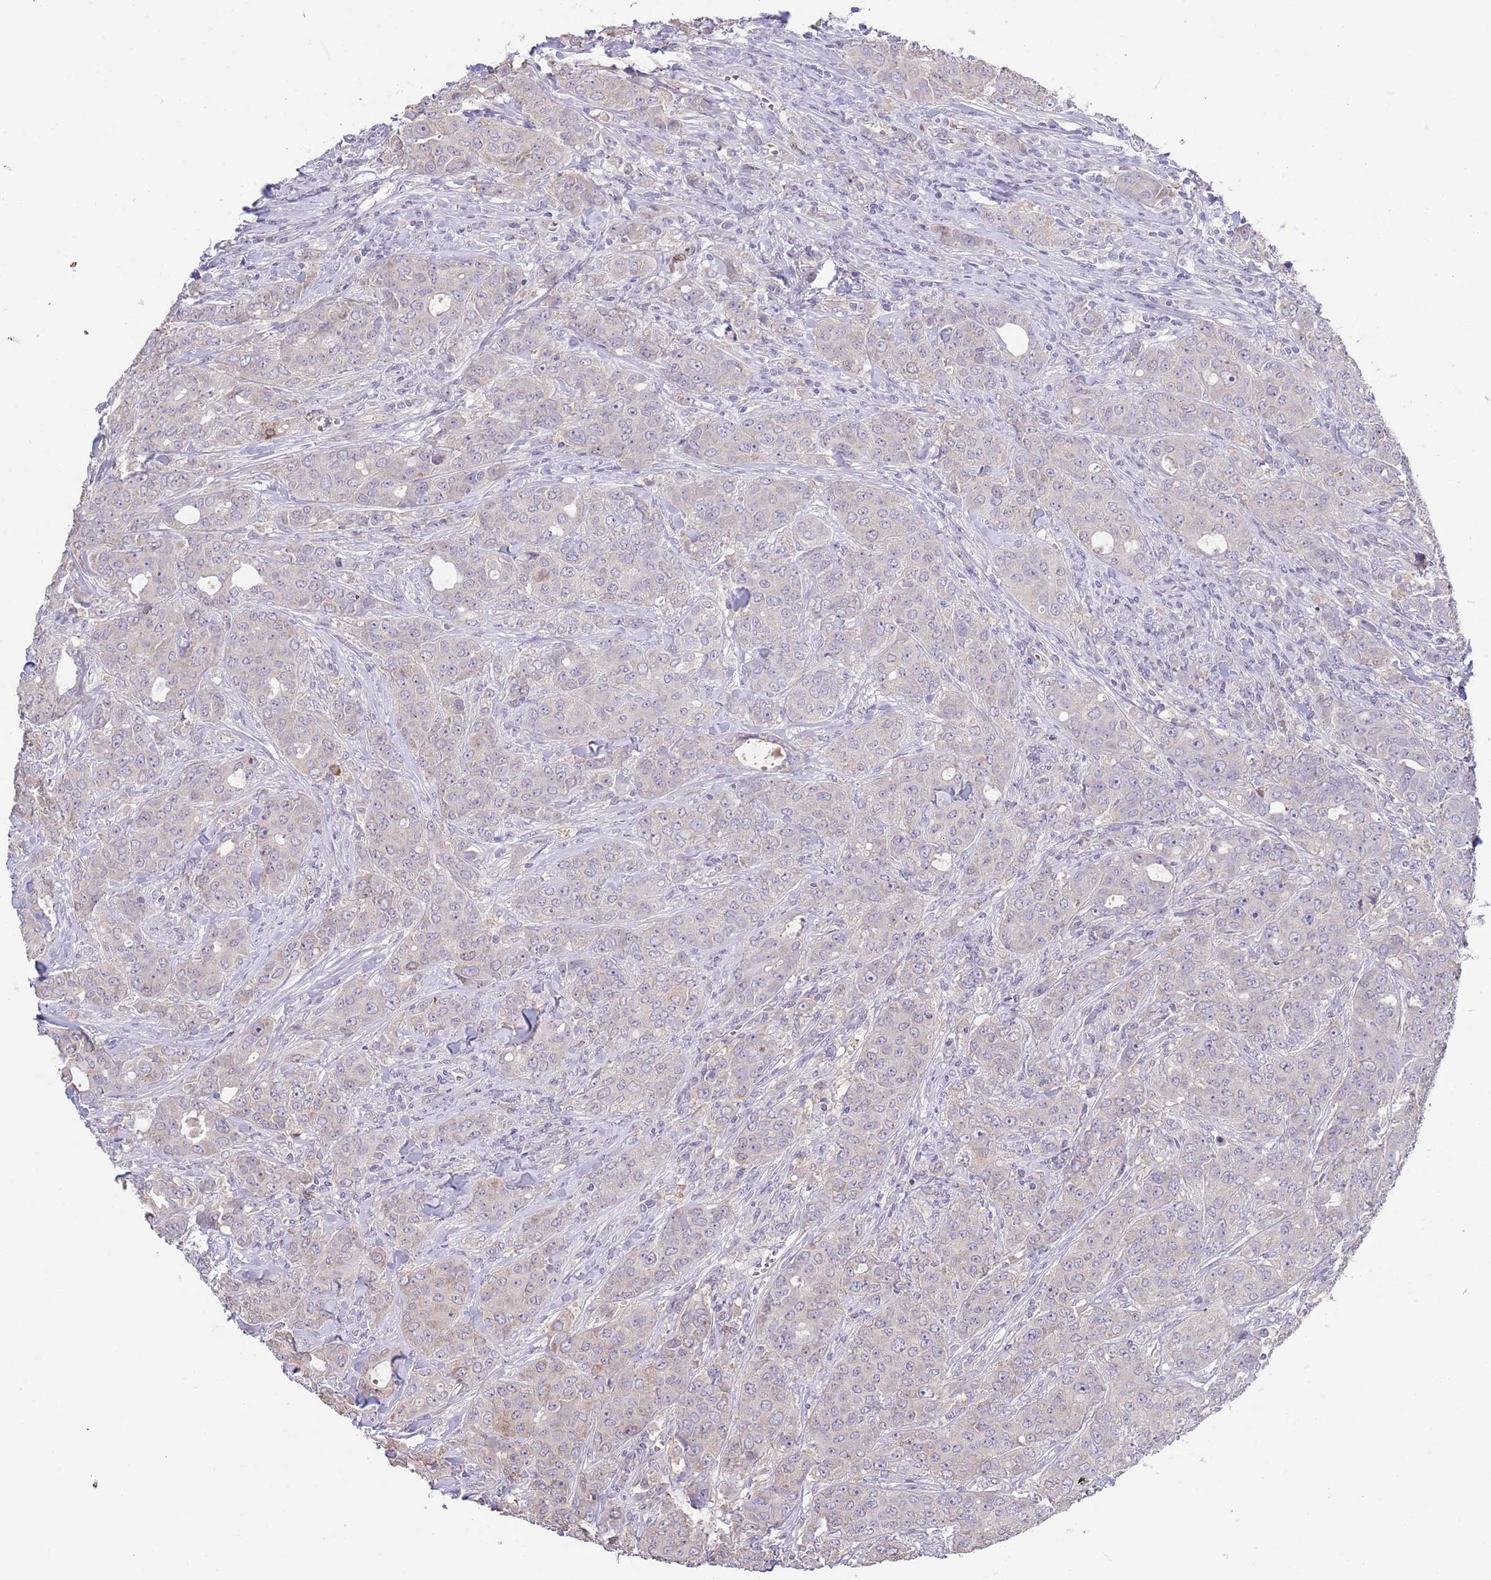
{"staining": {"intensity": "negative", "quantity": "none", "location": "none"}, "tissue": "breast cancer", "cell_type": "Tumor cells", "image_type": "cancer", "snomed": [{"axis": "morphology", "description": "Duct carcinoma"}, {"axis": "topography", "description": "Breast"}], "caption": "DAB immunohistochemical staining of invasive ductal carcinoma (breast) shows no significant staining in tumor cells.", "gene": "PIMREG", "patient": {"sex": "female", "age": 43}}